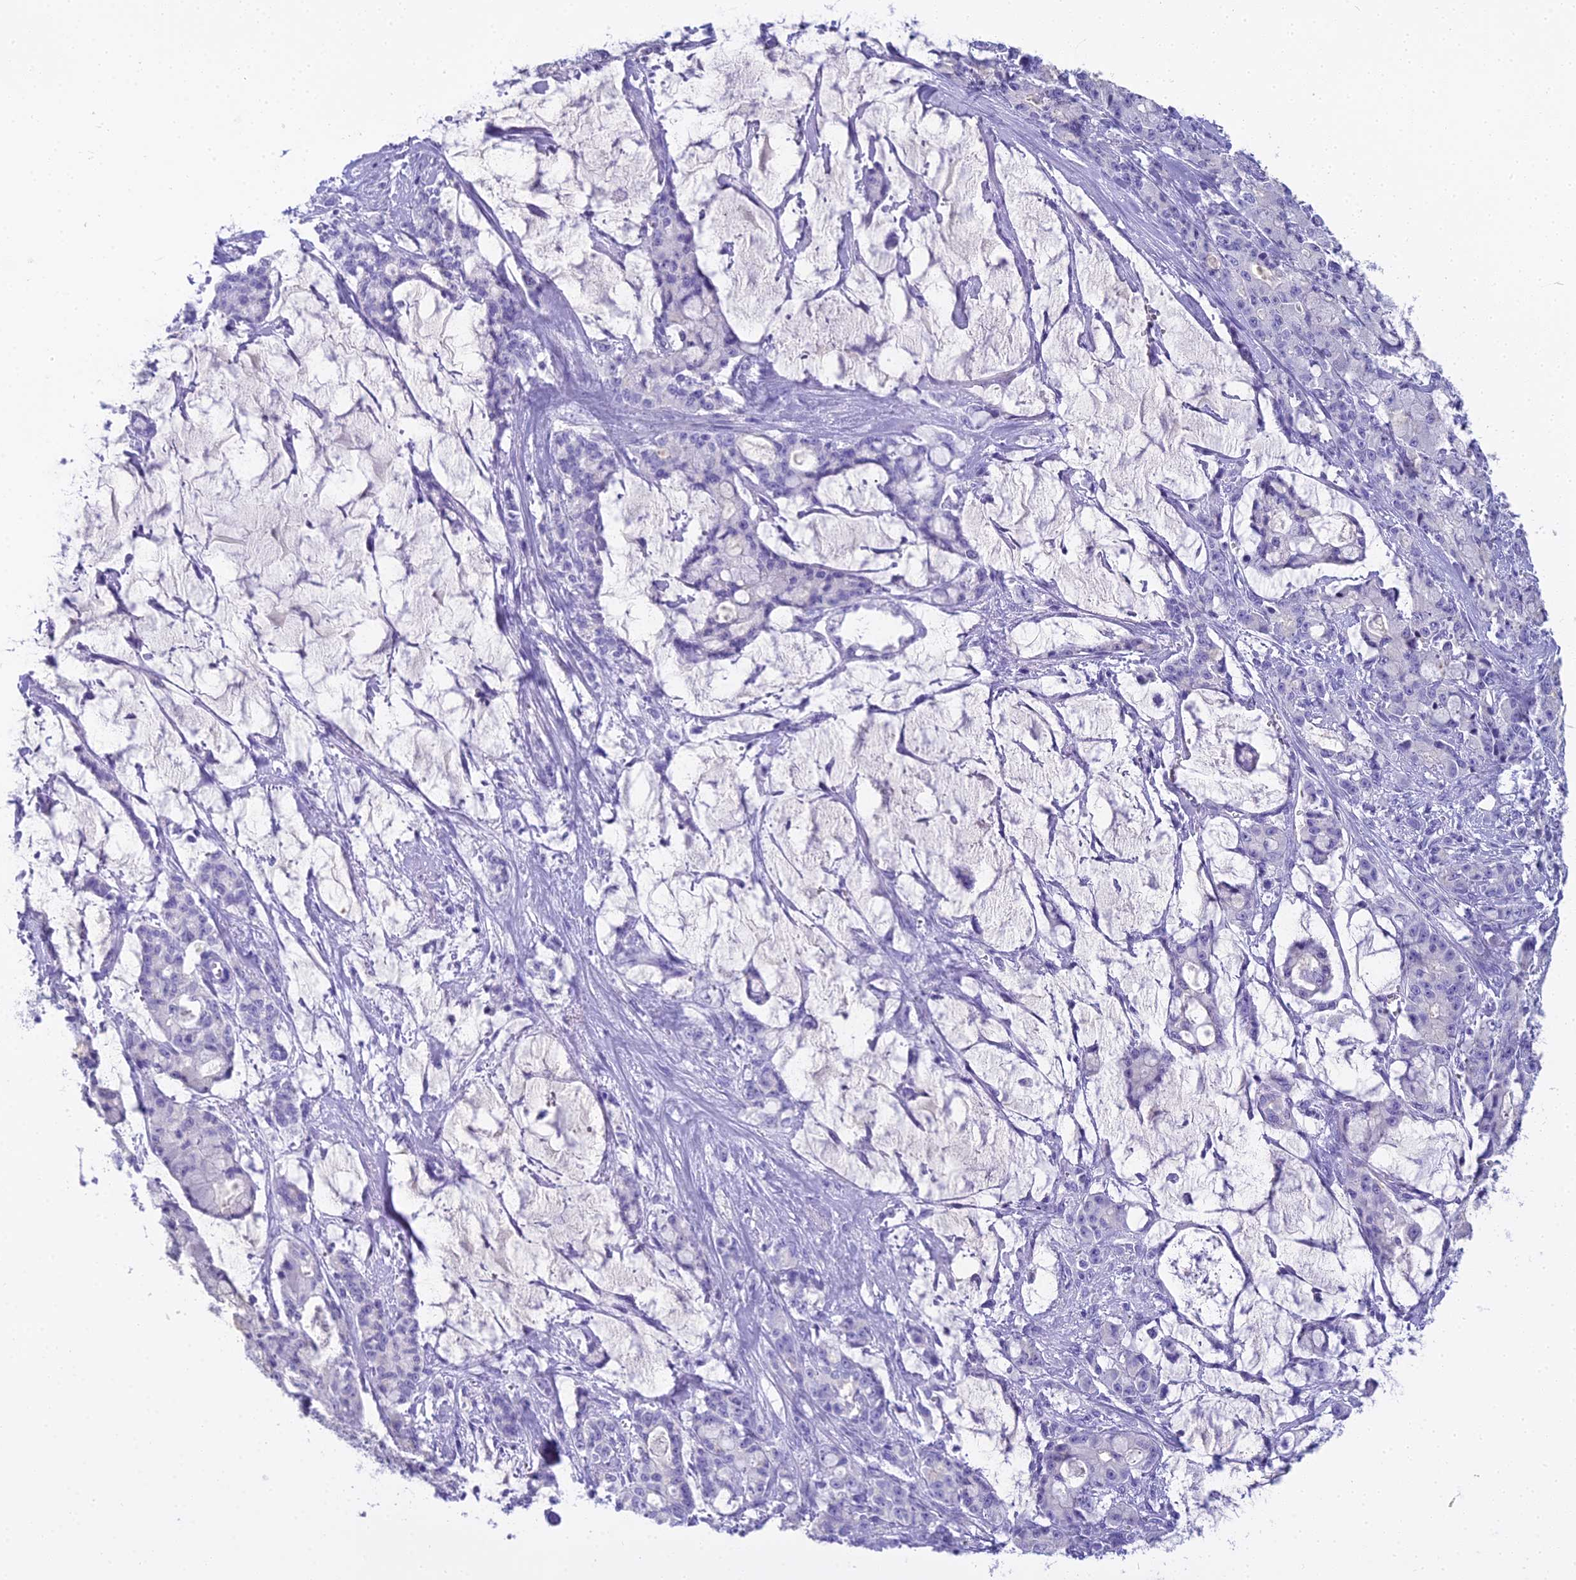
{"staining": {"intensity": "negative", "quantity": "none", "location": "none"}, "tissue": "pancreatic cancer", "cell_type": "Tumor cells", "image_type": "cancer", "snomed": [{"axis": "morphology", "description": "Adenocarcinoma, NOS"}, {"axis": "topography", "description": "Pancreas"}], "caption": "The micrograph displays no staining of tumor cells in pancreatic cancer. Nuclei are stained in blue.", "gene": "UNC80", "patient": {"sex": "female", "age": 73}}